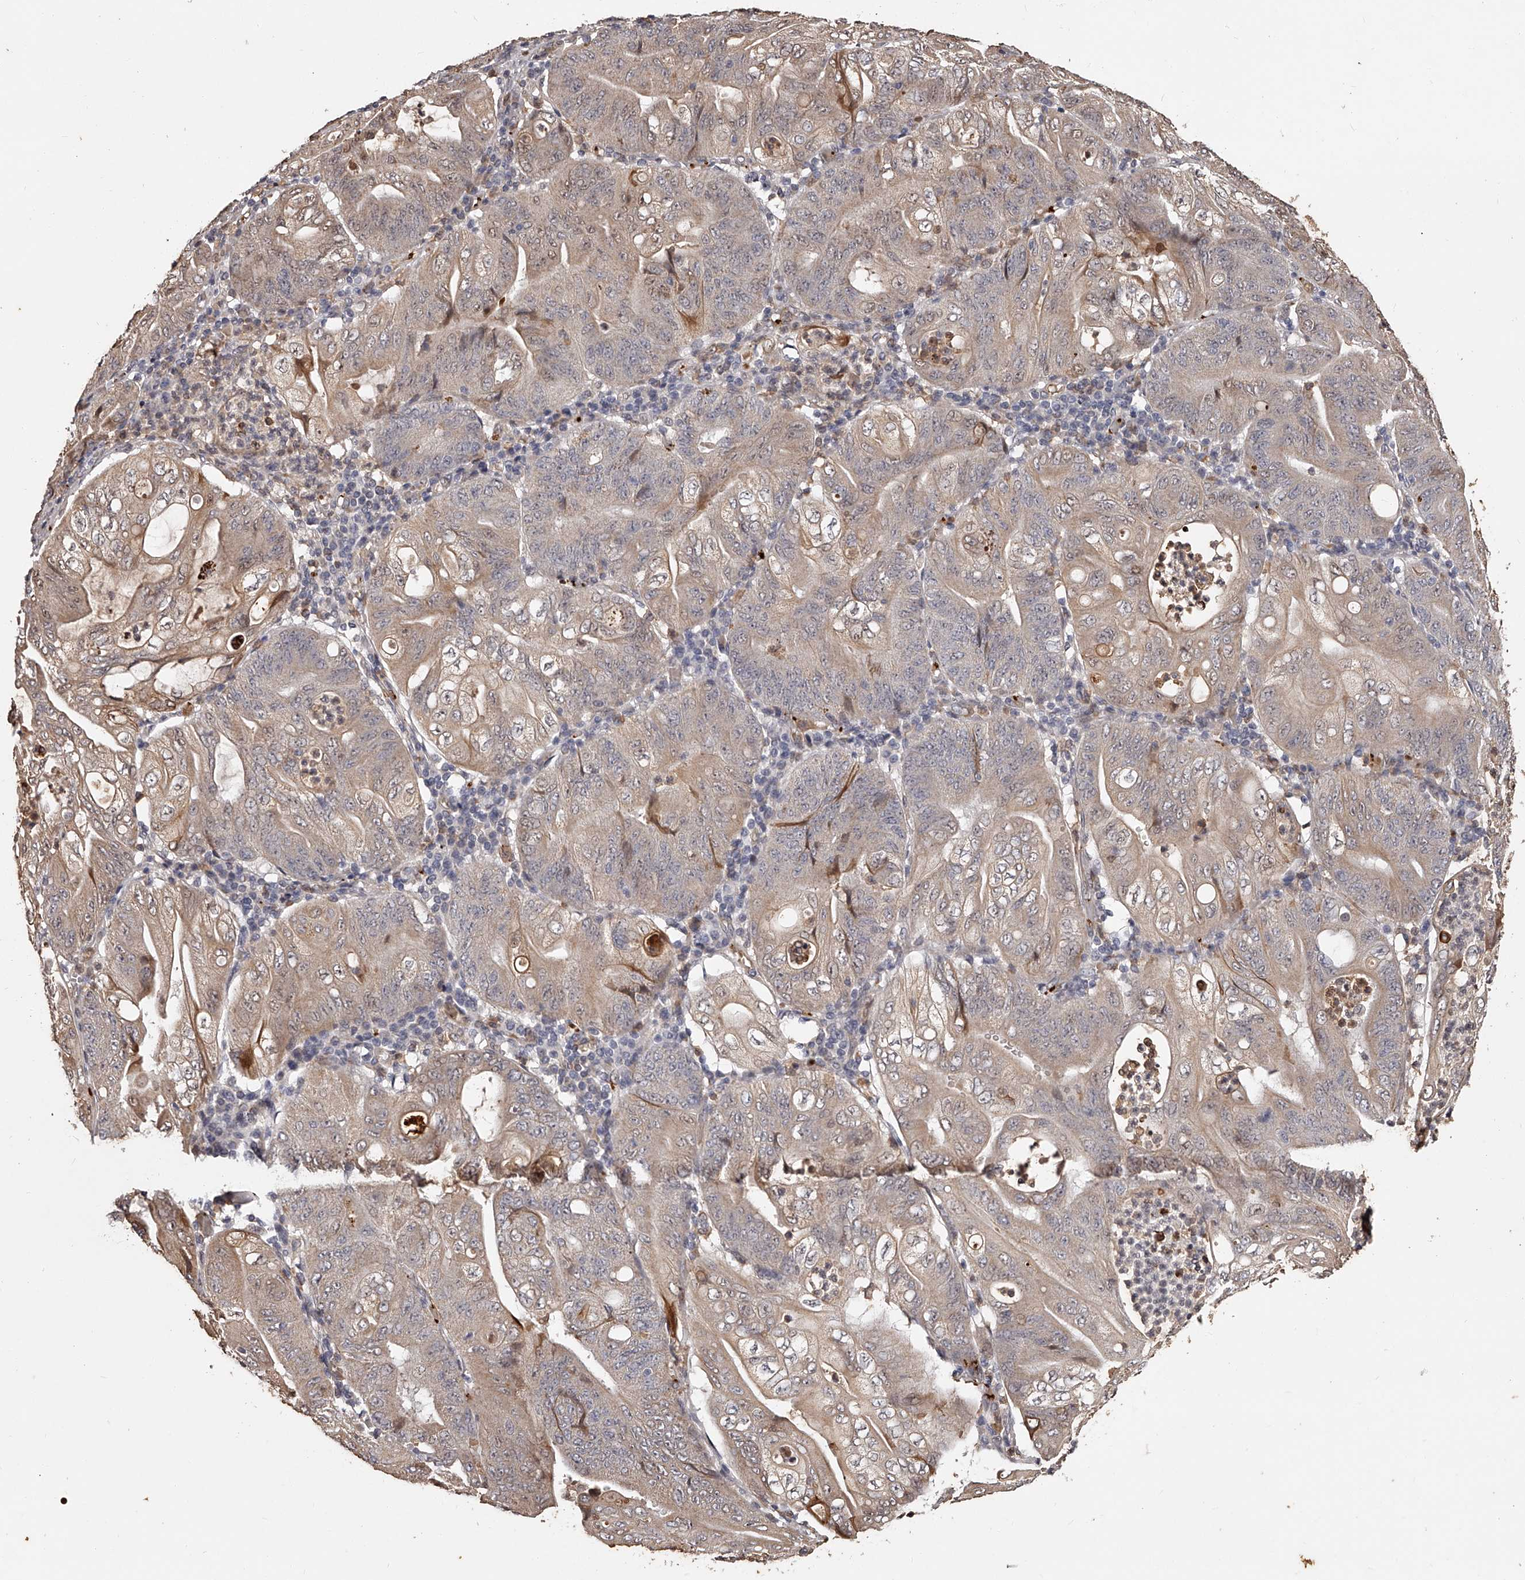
{"staining": {"intensity": "weak", "quantity": ">75%", "location": "cytoplasmic/membranous"}, "tissue": "stomach cancer", "cell_type": "Tumor cells", "image_type": "cancer", "snomed": [{"axis": "morphology", "description": "Adenocarcinoma, NOS"}, {"axis": "topography", "description": "Stomach"}], "caption": "This histopathology image displays stomach cancer (adenocarcinoma) stained with immunohistochemistry (IHC) to label a protein in brown. The cytoplasmic/membranous of tumor cells show weak positivity for the protein. Nuclei are counter-stained blue.", "gene": "URGCP", "patient": {"sex": "female", "age": 73}}